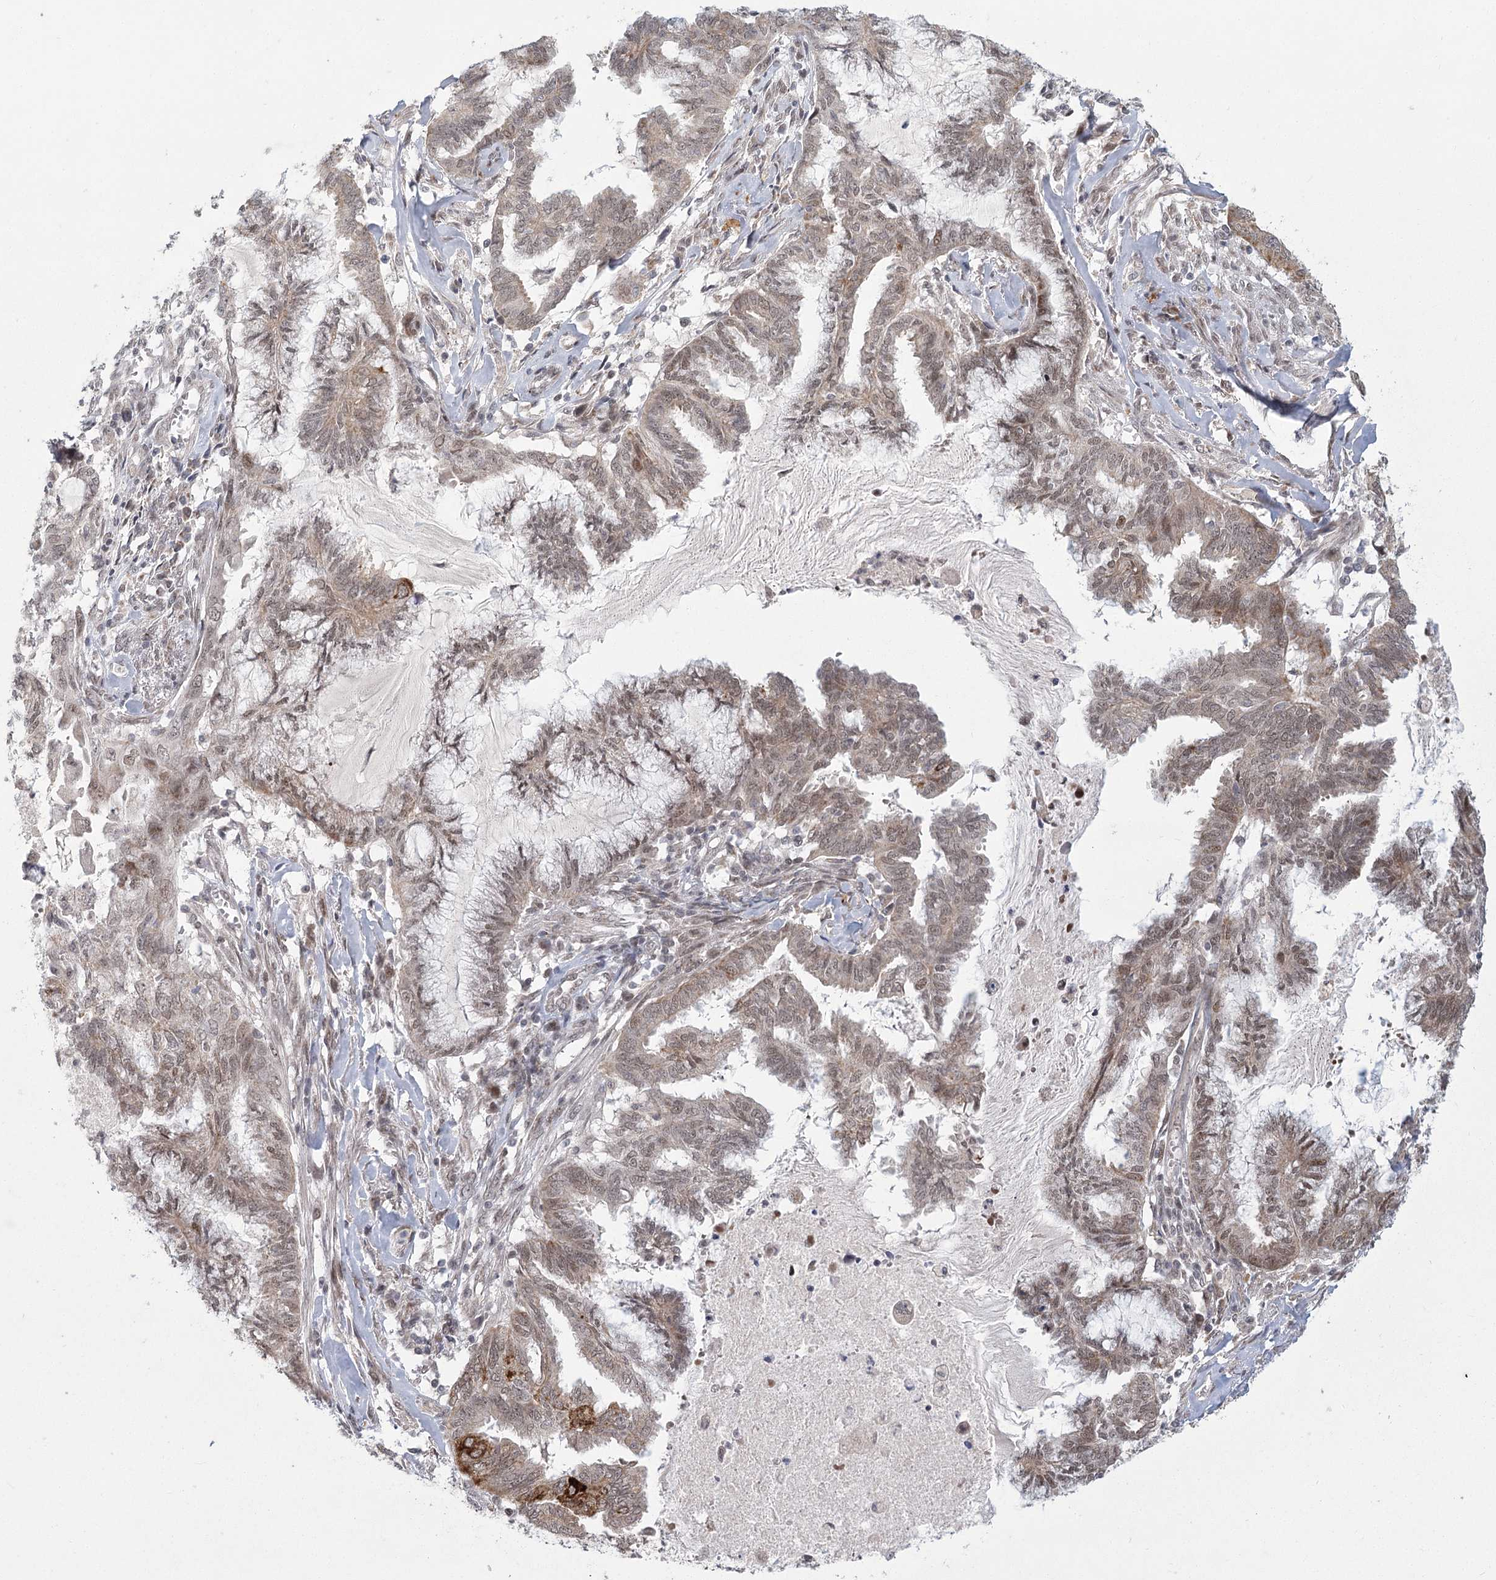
{"staining": {"intensity": "weak", "quantity": ">75%", "location": "cytoplasmic/membranous,nuclear"}, "tissue": "endometrial cancer", "cell_type": "Tumor cells", "image_type": "cancer", "snomed": [{"axis": "morphology", "description": "Adenocarcinoma, NOS"}, {"axis": "topography", "description": "Endometrium"}], "caption": "High-magnification brightfield microscopy of adenocarcinoma (endometrial) stained with DAB (3,3'-diaminobenzidine) (brown) and counterstained with hematoxylin (blue). tumor cells exhibit weak cytoplasmic/membranous and nuclear expression is identified in about>75% of cells. (DAB (3,3'-diaminobenzidine) = brown stain, brightfield microscopy at high magnification).", "gene": "CIB4", "patient": {"sex": "female", "age": 86}}